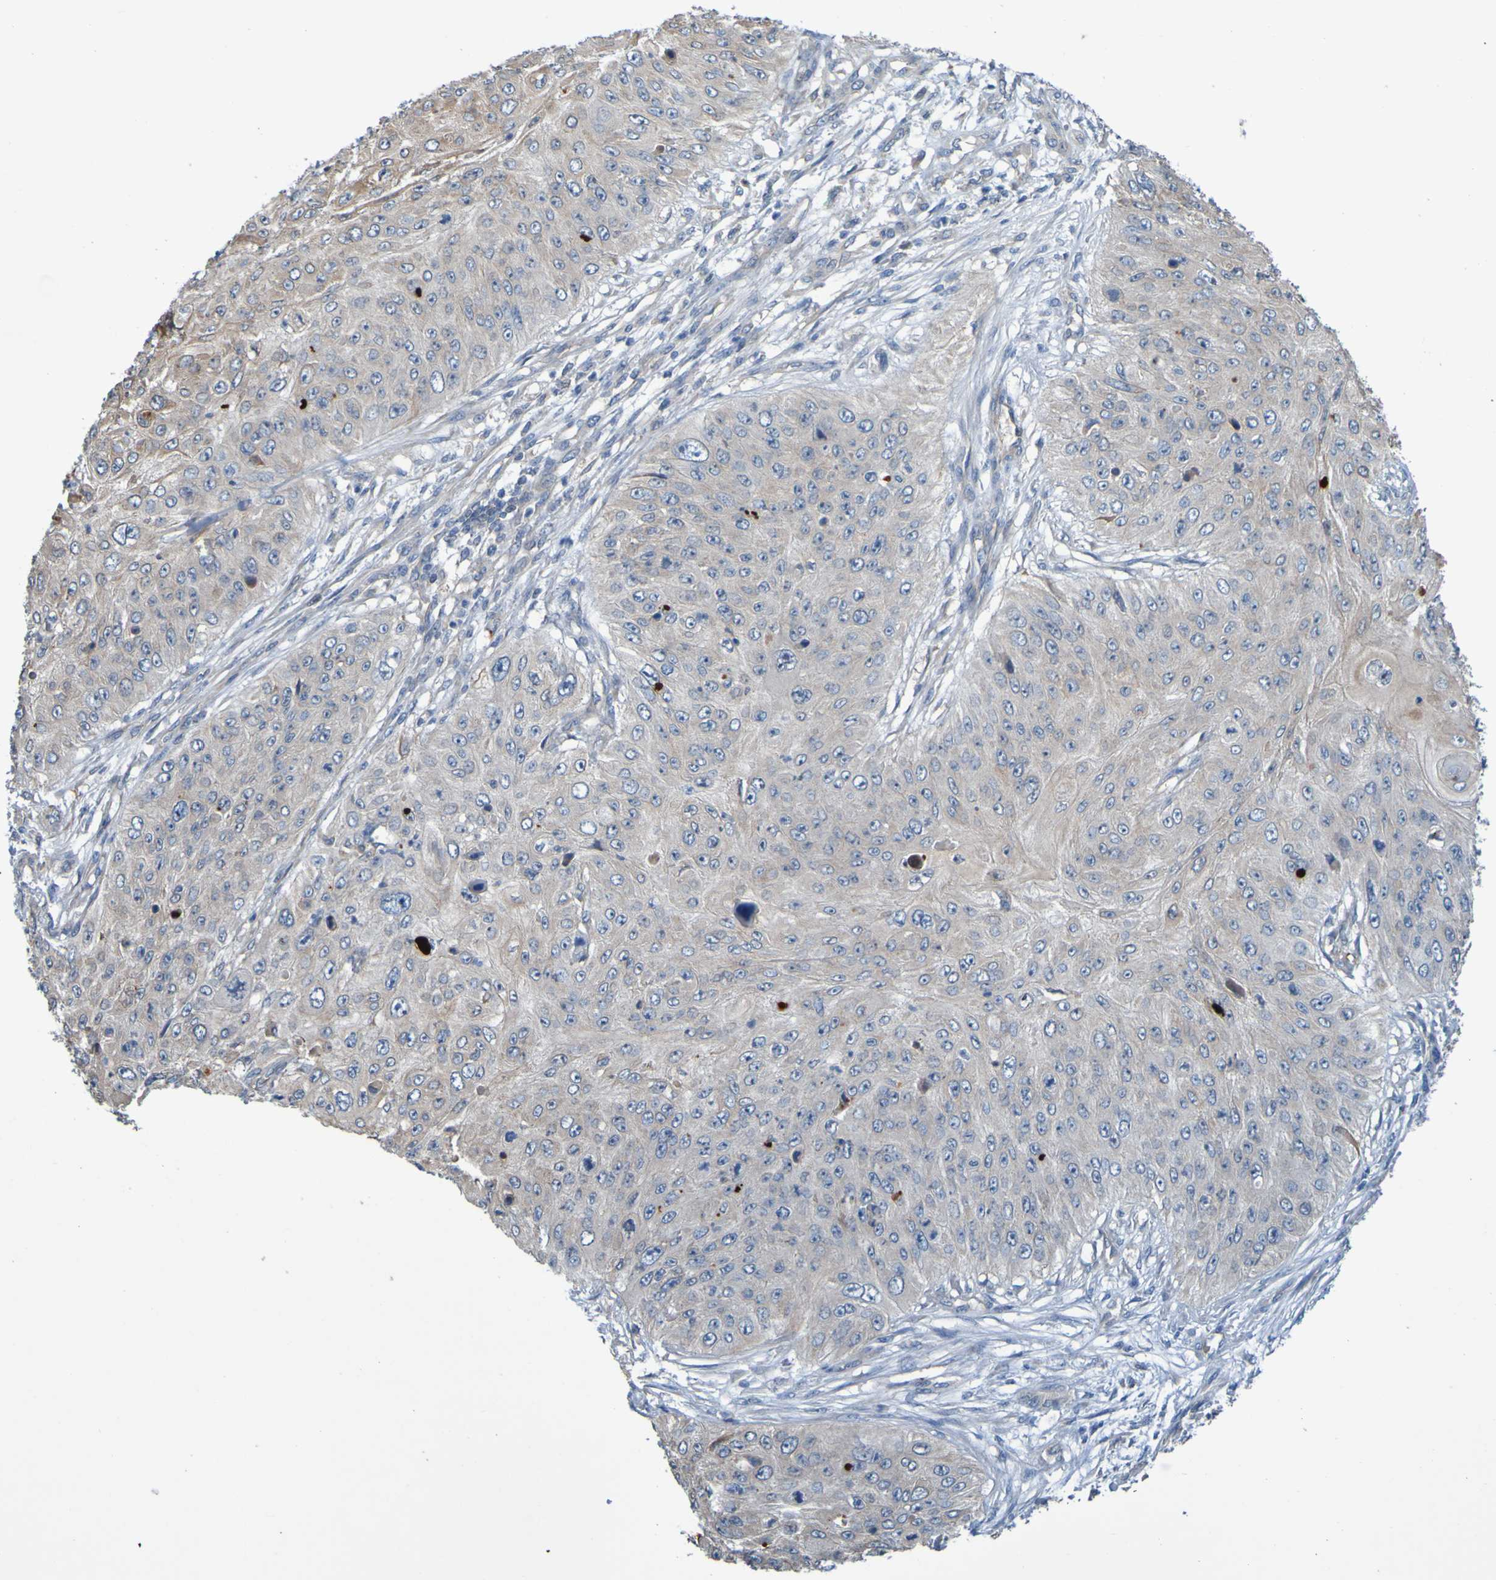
{"staining": {"intensity": "weak", "quantity": "<25%", "location": "cytoplasmic/membranous"}, "tissue": "skin cancer", "cell_type": "Tumor cells", "image_type": "cancer", "snomed": [{"axis": "morphology", "description": "Squamous cell carcinoma, NOS"}, {"axis": "topography", "description": "Skin"}], "caption": "IHC photomicrograph of neoplastic tissue: squamous cell carcinoma (skin) stained with DAB reveals no significant protein staining in tumor cells.", "gene": "NPRL3", "patient": {"sex": "female", "age": 80}}